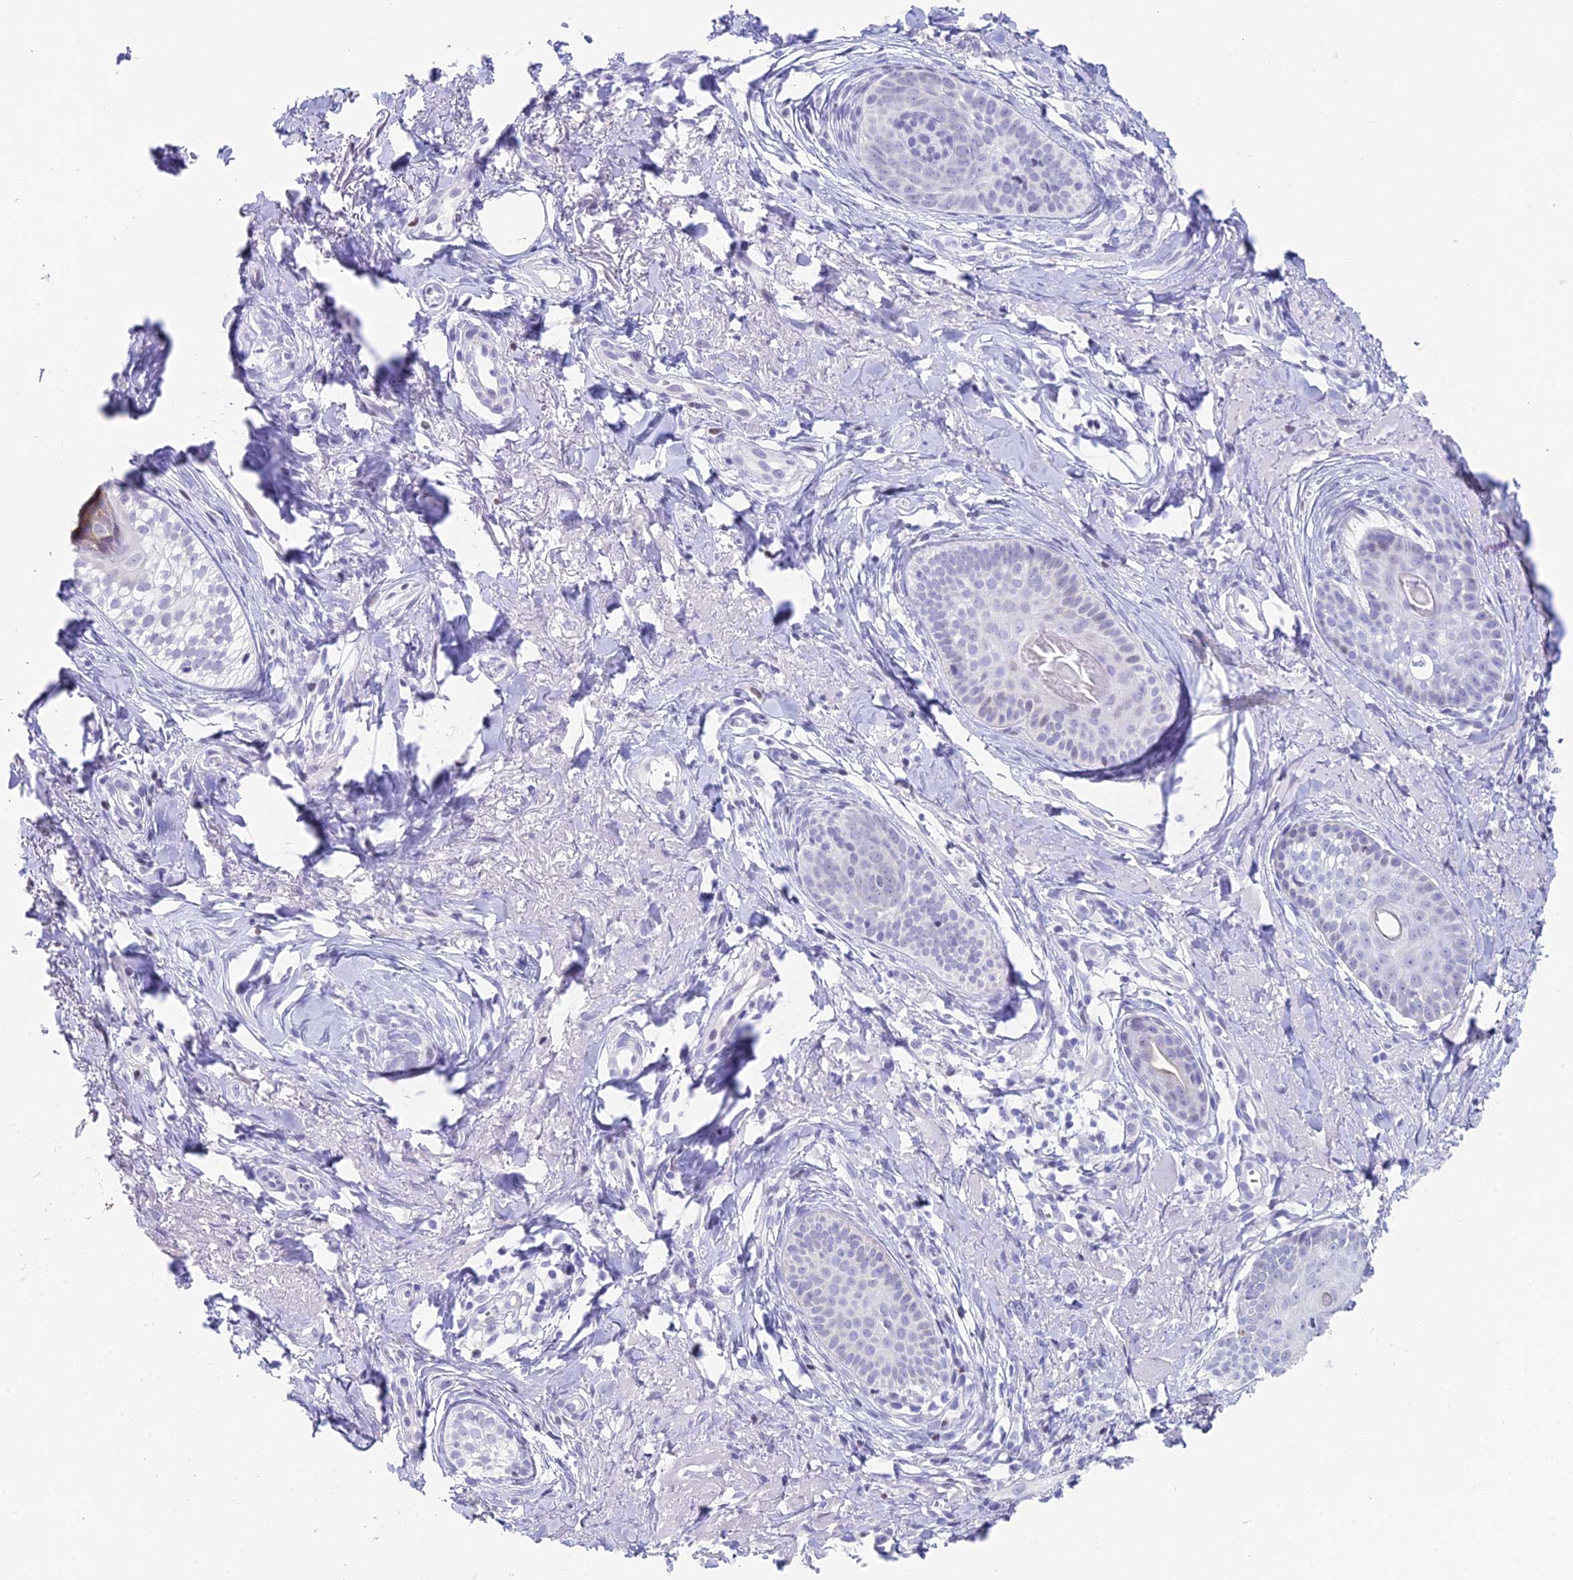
{"staining": {"intensity": "negative", "quantity": "none", "location": "none"}, "tissue": "skin cancer", "cell_type": "Tumor cells", "image_type": "cancer", "snomed": [{"axis": "morphology", "description": "Basal cell carcinoma"}, {"axis": "topography", "description": "Skin"}], "caption": "This is an immunohistochemistry photomicrograph of skin cancer. There is no expression in tumor cells.", "gene": "CC2D2A", "patient": {"sex": "female", "age": 76}}